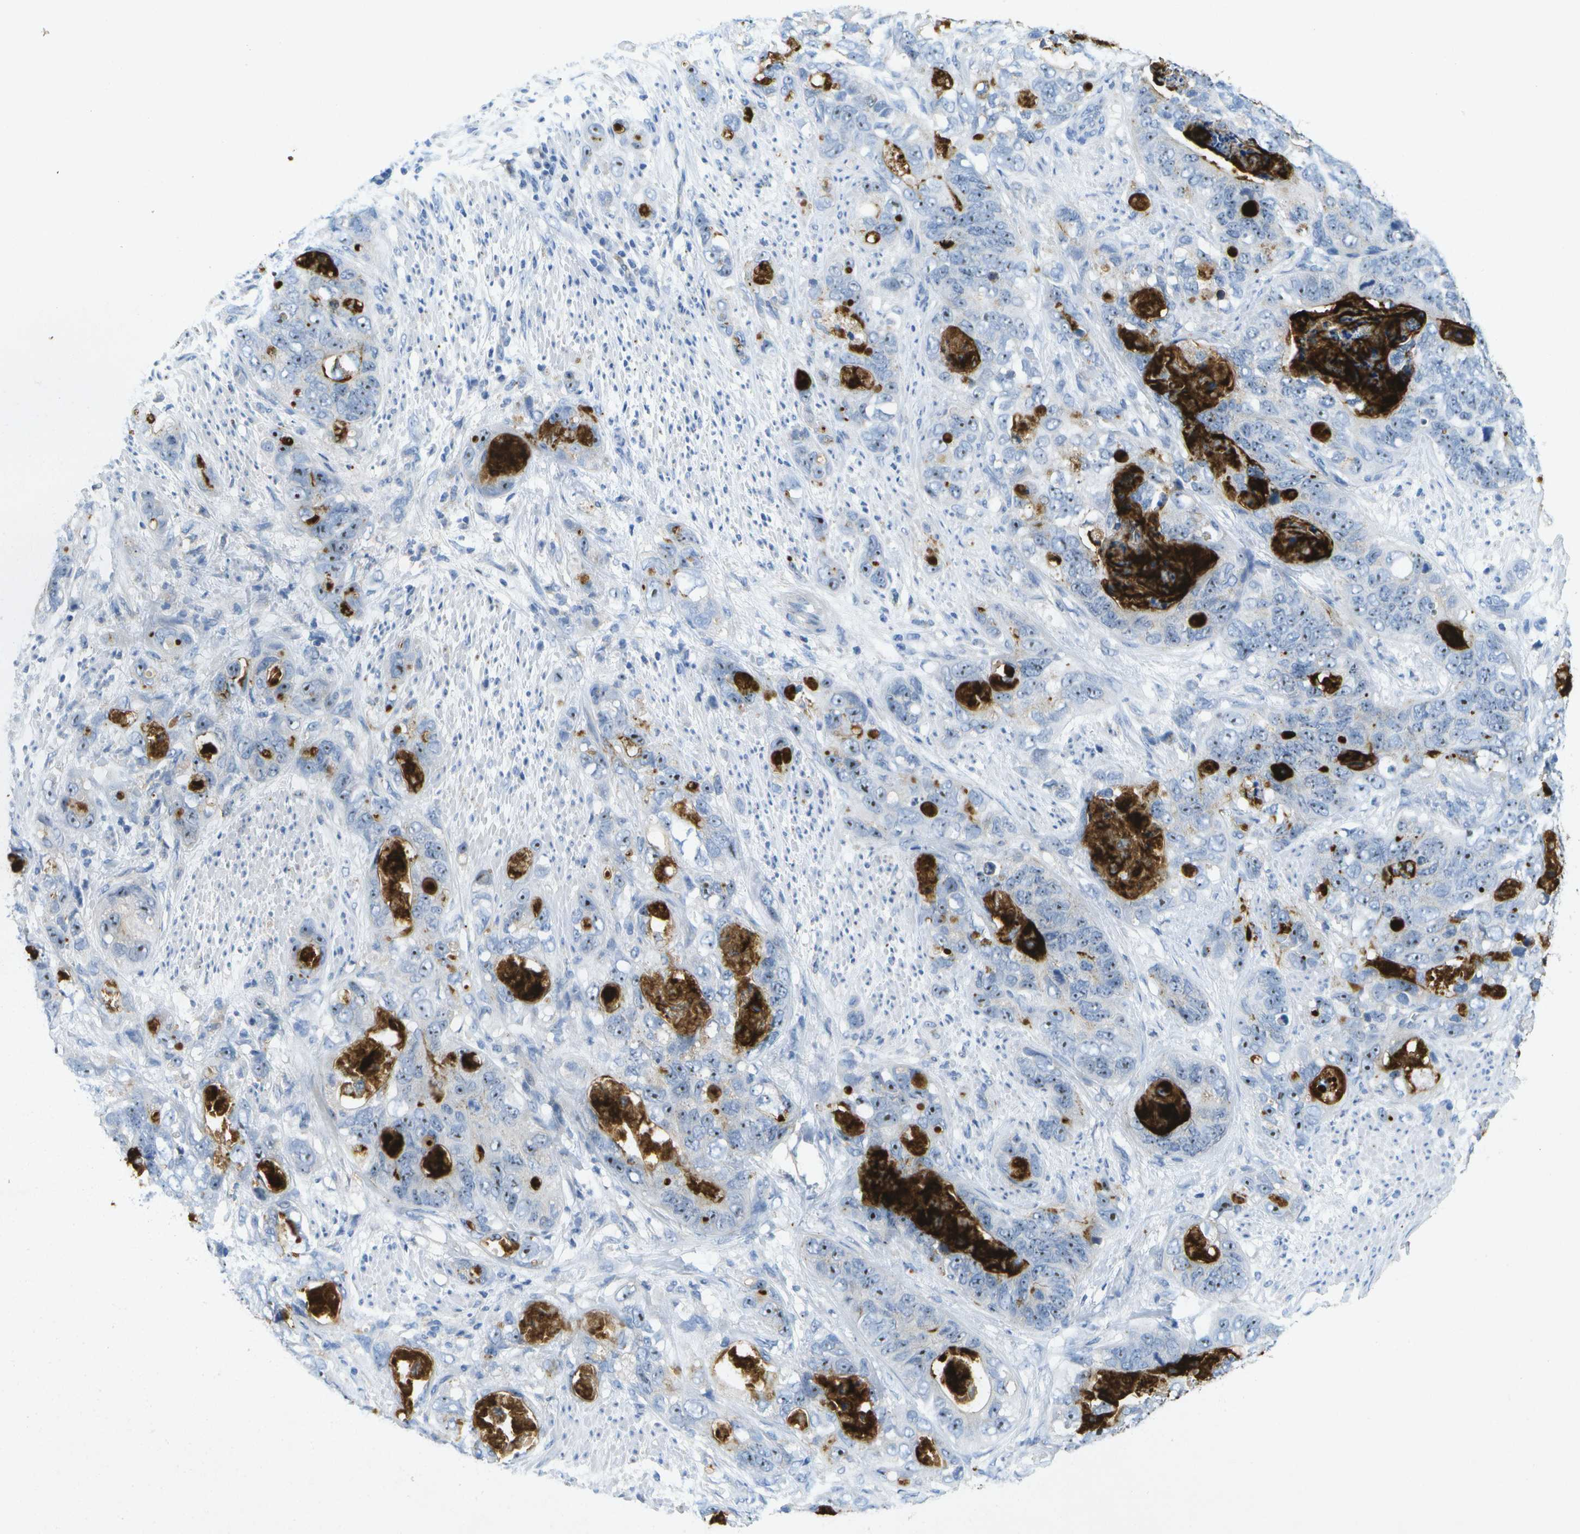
{"staining": {"intensity": "moderate", "quantity": "<25%", "location": "cytoplasmic/membranous"}, "tissue": "stomach cancer", "cell_type": "Tumor cells", "image_type": "cancer", "snomed": [{"axis": "morphology", "description": "Adenocarcinoma, NOS"}, {"axis": "topography", "description": "Stomach"}], "caption": "Tumor cells demonstrate low levels of moderate cytoplasmic/membranous positivity in about <25% of cells in stomach cancer (adenocarcinoma).", "gene": "LIPG", "patient": {"sex": "female", "age": 89}}